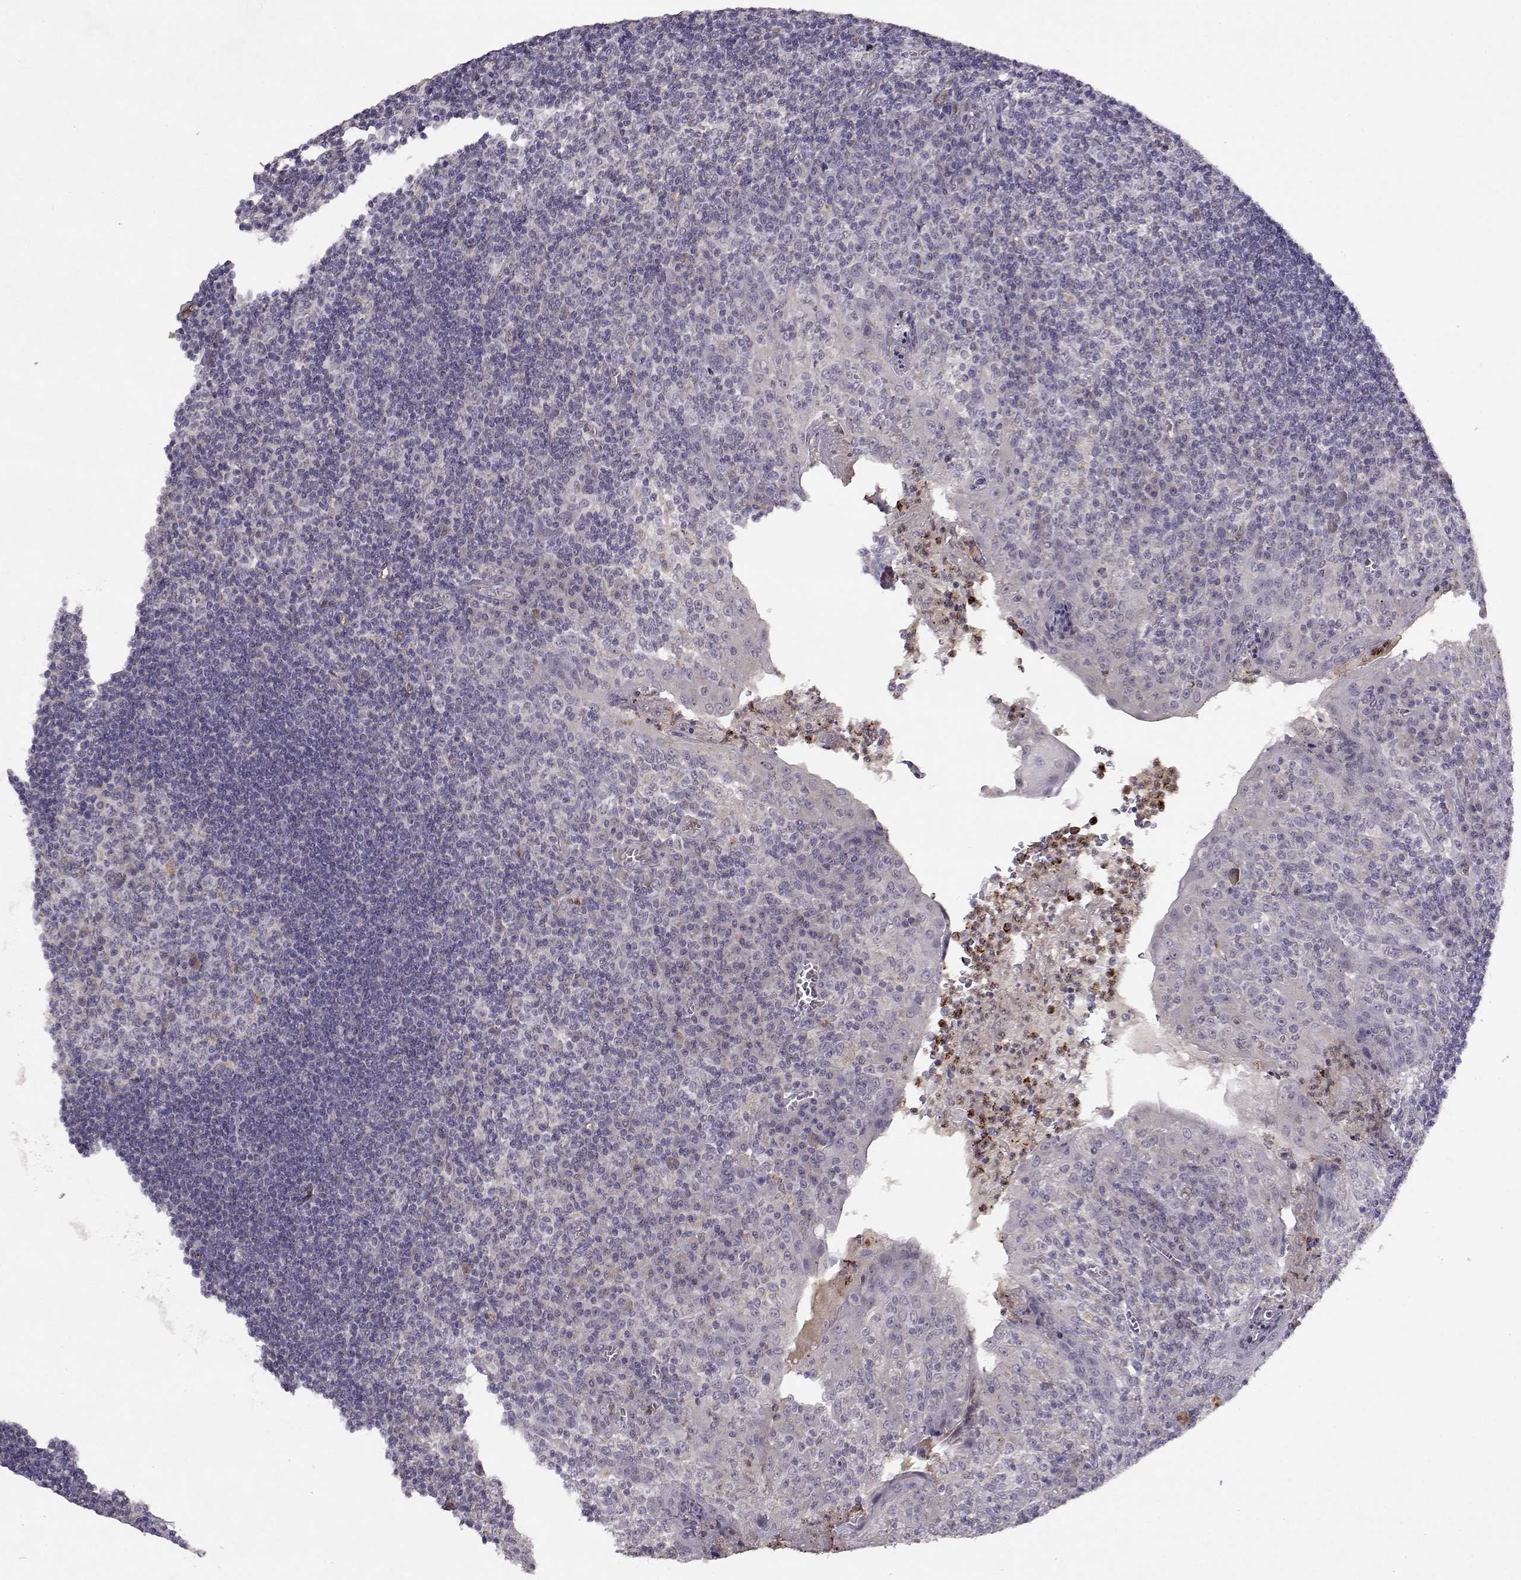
{"staining": {"intensity": "negative", "quantity": "none", "location": "none"}, "tissue": "tonsil", "cell_type": "Germinal center cells", "image_type": "normal", "snomed": [{"axis": "morphology", "description": "Normal tissue, NOS"}, {"axis": "topography", "description": "Tonsil"}], "caption": "Human tonsil stained for a protein using immunohistochemistry demonstrates no expression in germinal center cells.", "gene": "BMX", "patient": {"sex": "female", "age": 12}}